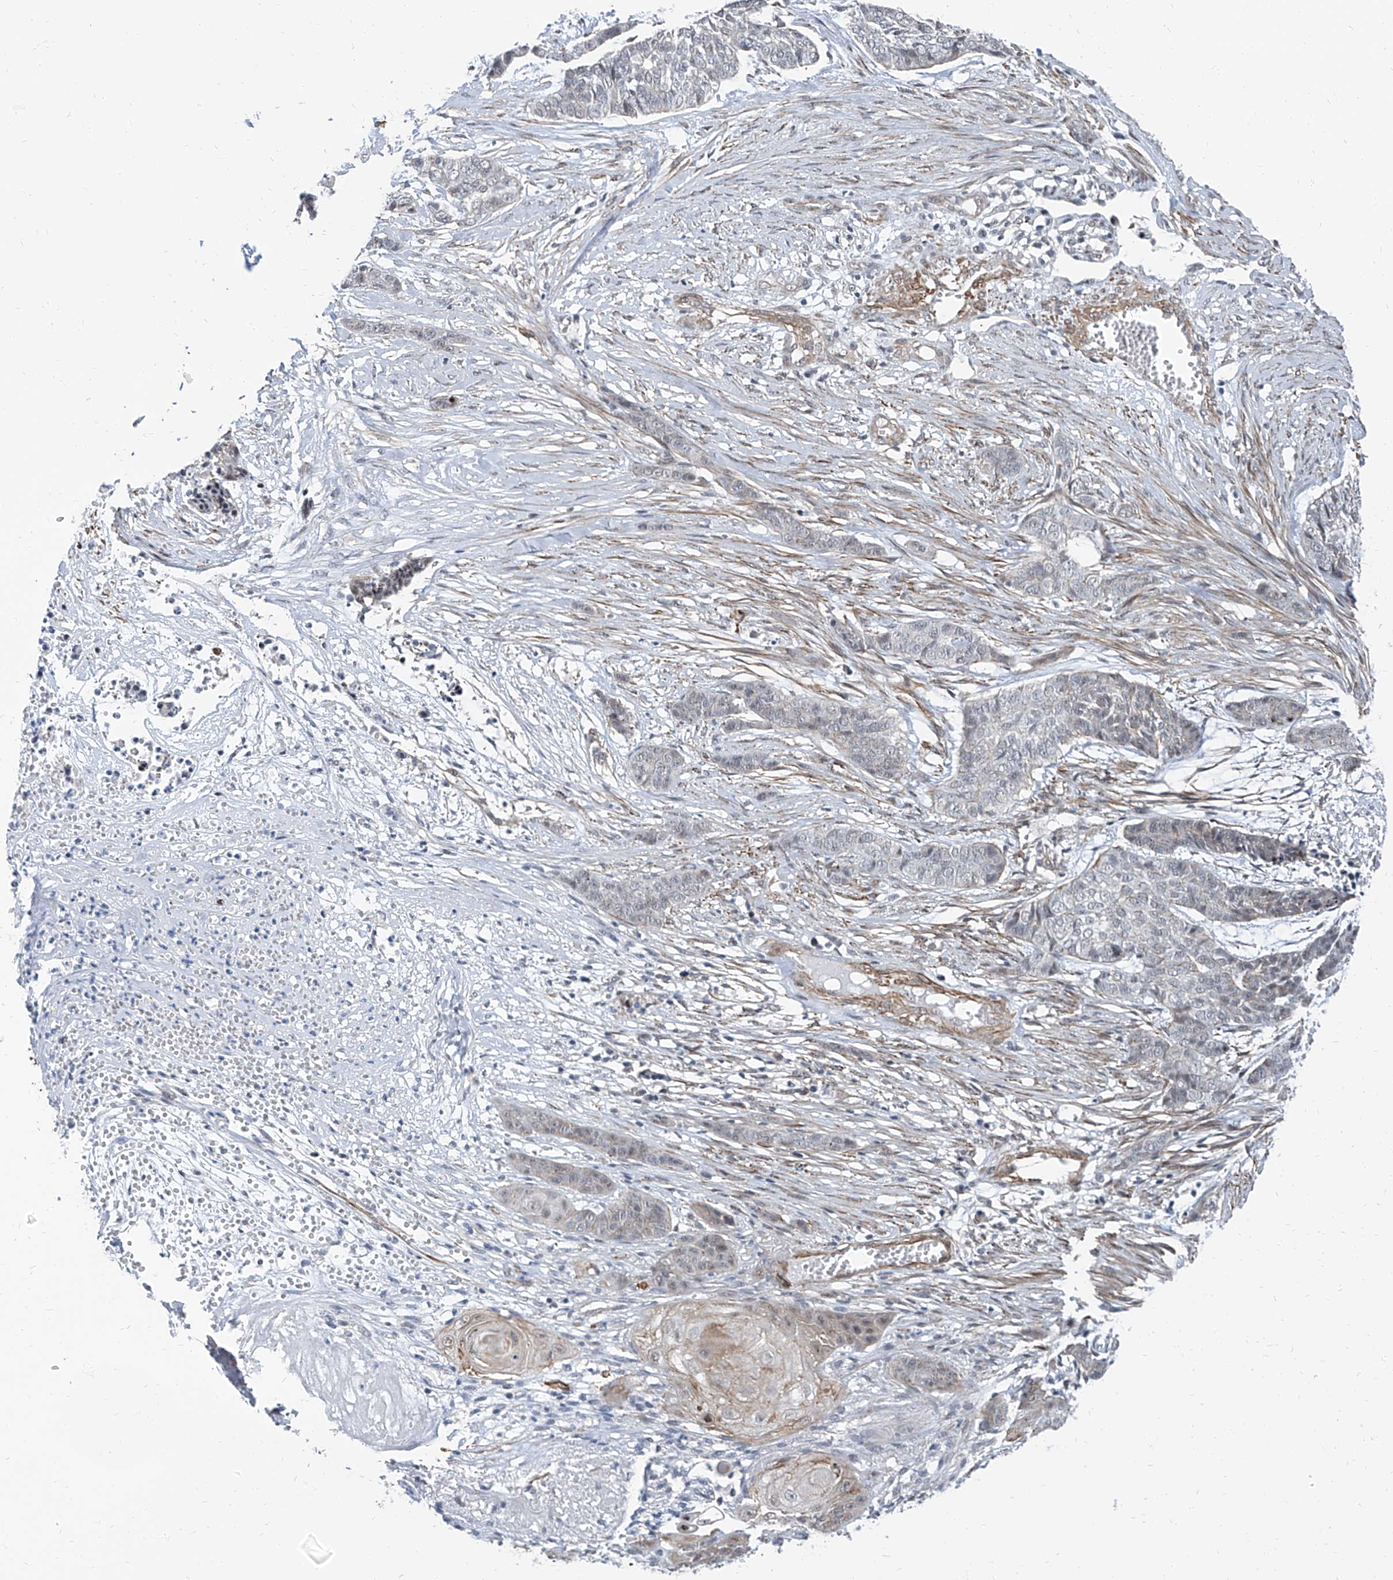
{"staining": {"intensity": "negative", "quantity": "none", "location": "none"}, "tissue": "skin cancer", "cell_type": "Tumor cells", "image_type": "cancer", "snomed": [{"axis": "morphology", "description": "Basal cell carcinoma"}, {"axis": "topography", "description": "Skin"}], "caption": "A high-resolution image shows immunohistochemistry (IHC) staining of skin basal cell carcinoma, which shows no significant expression in tumor cells.", "gene": "TXLNB", "patient": {"sex": "female", "age": 64}}